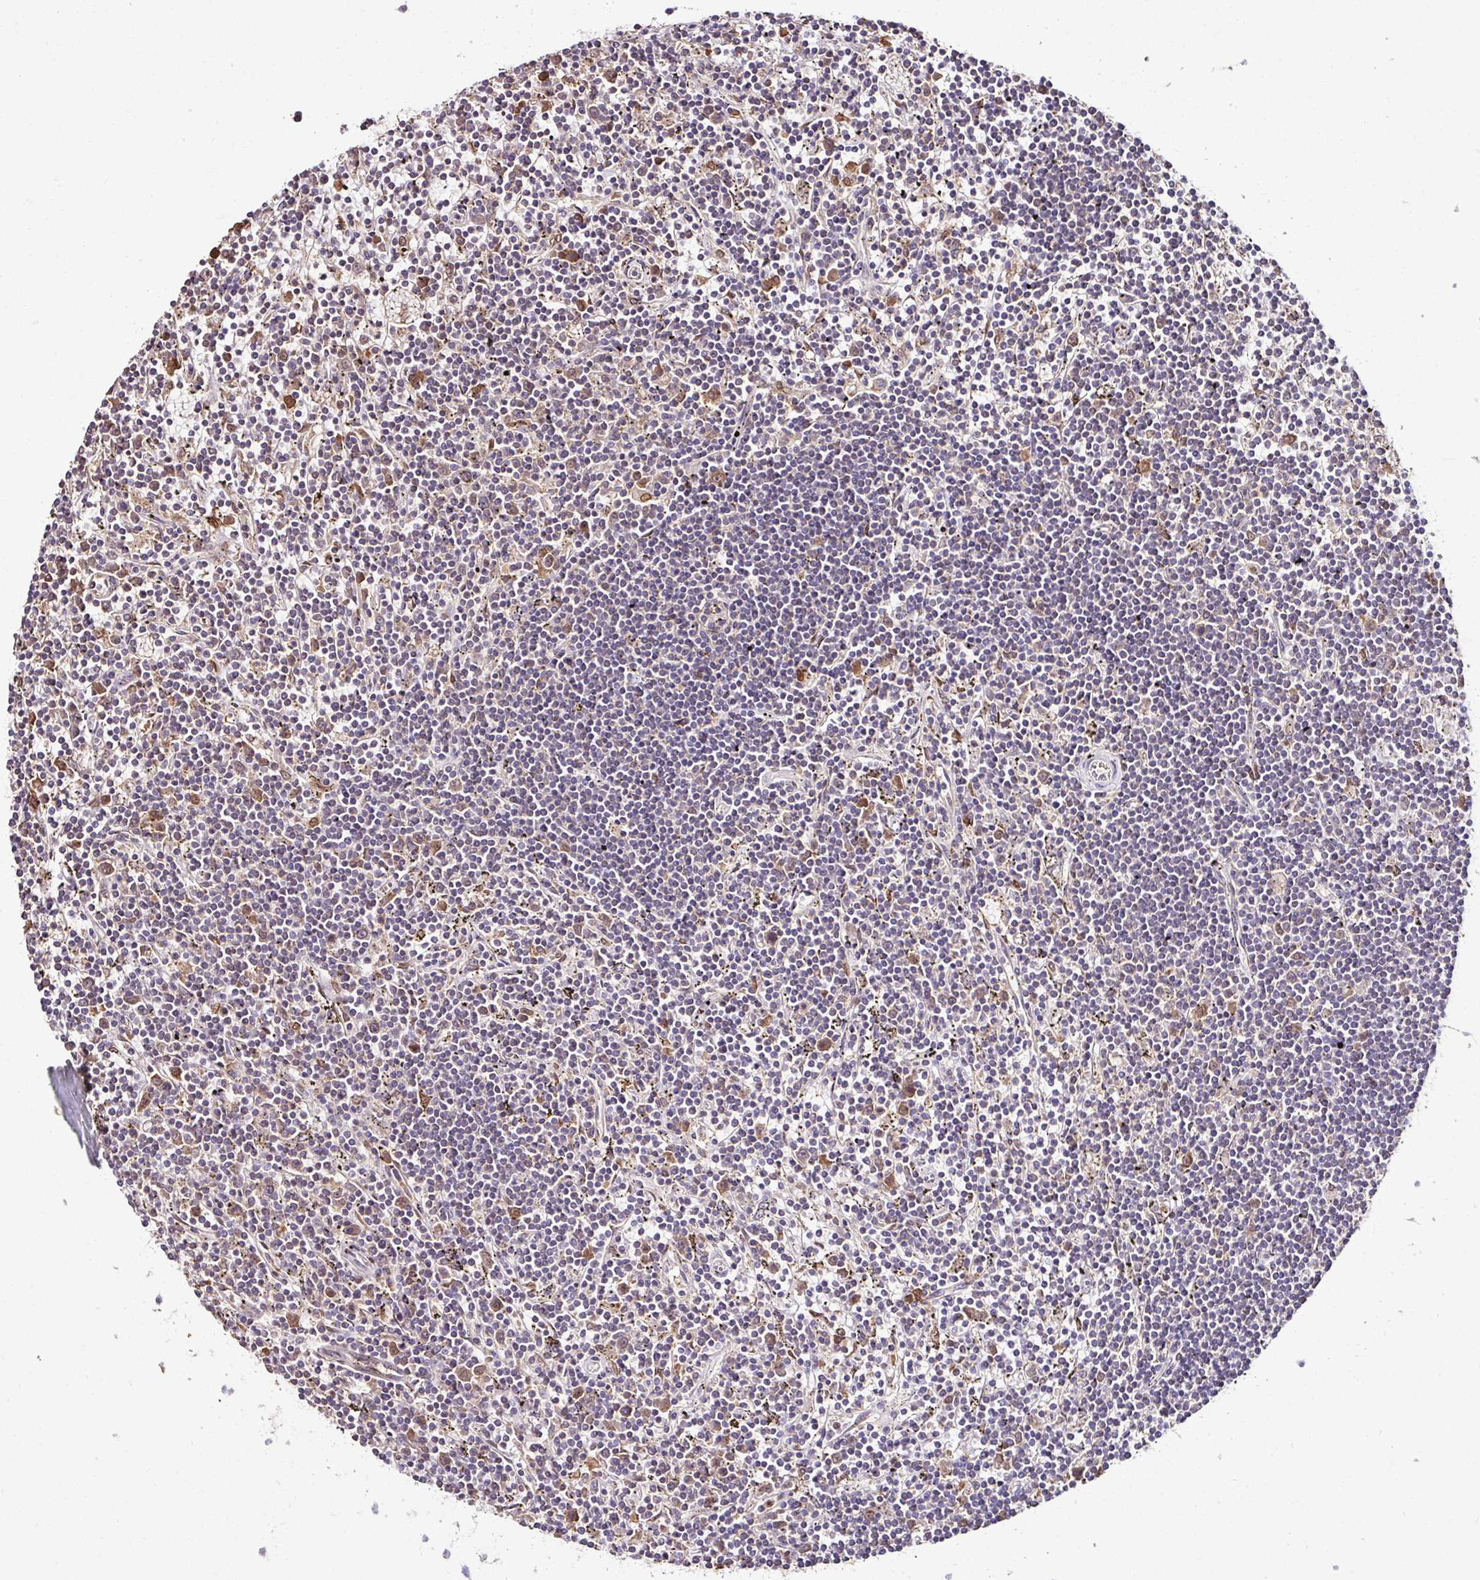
{"staining": {"intensity": "moderate", "quantity": "<25%", "location": "cytoplasmic/membranous"}, "tissue": "lymphoma", "cell_type": "Tumor cells", "image_type": "cancer", "snomed": [{"axis": "morphology", "description": "Malignant lymphoma, non-Hodgkin's type, Low grade"}, {"axis": "topography", "description": "Spleen"}], "caption": "Immunohistochemistry (DAB) staining of malignant lymphoma, non-Hodgkin's type (low-grade) shows moderate cytoplasmic/membranous protein positivity in about <25% of tumor cells. (DAB (3,3'-diaminobenzidine) IHC, brown staining for protein, blue staining for nuclei).", "gene": "CPD", "patient": {"sex": "male", "age": 76}}